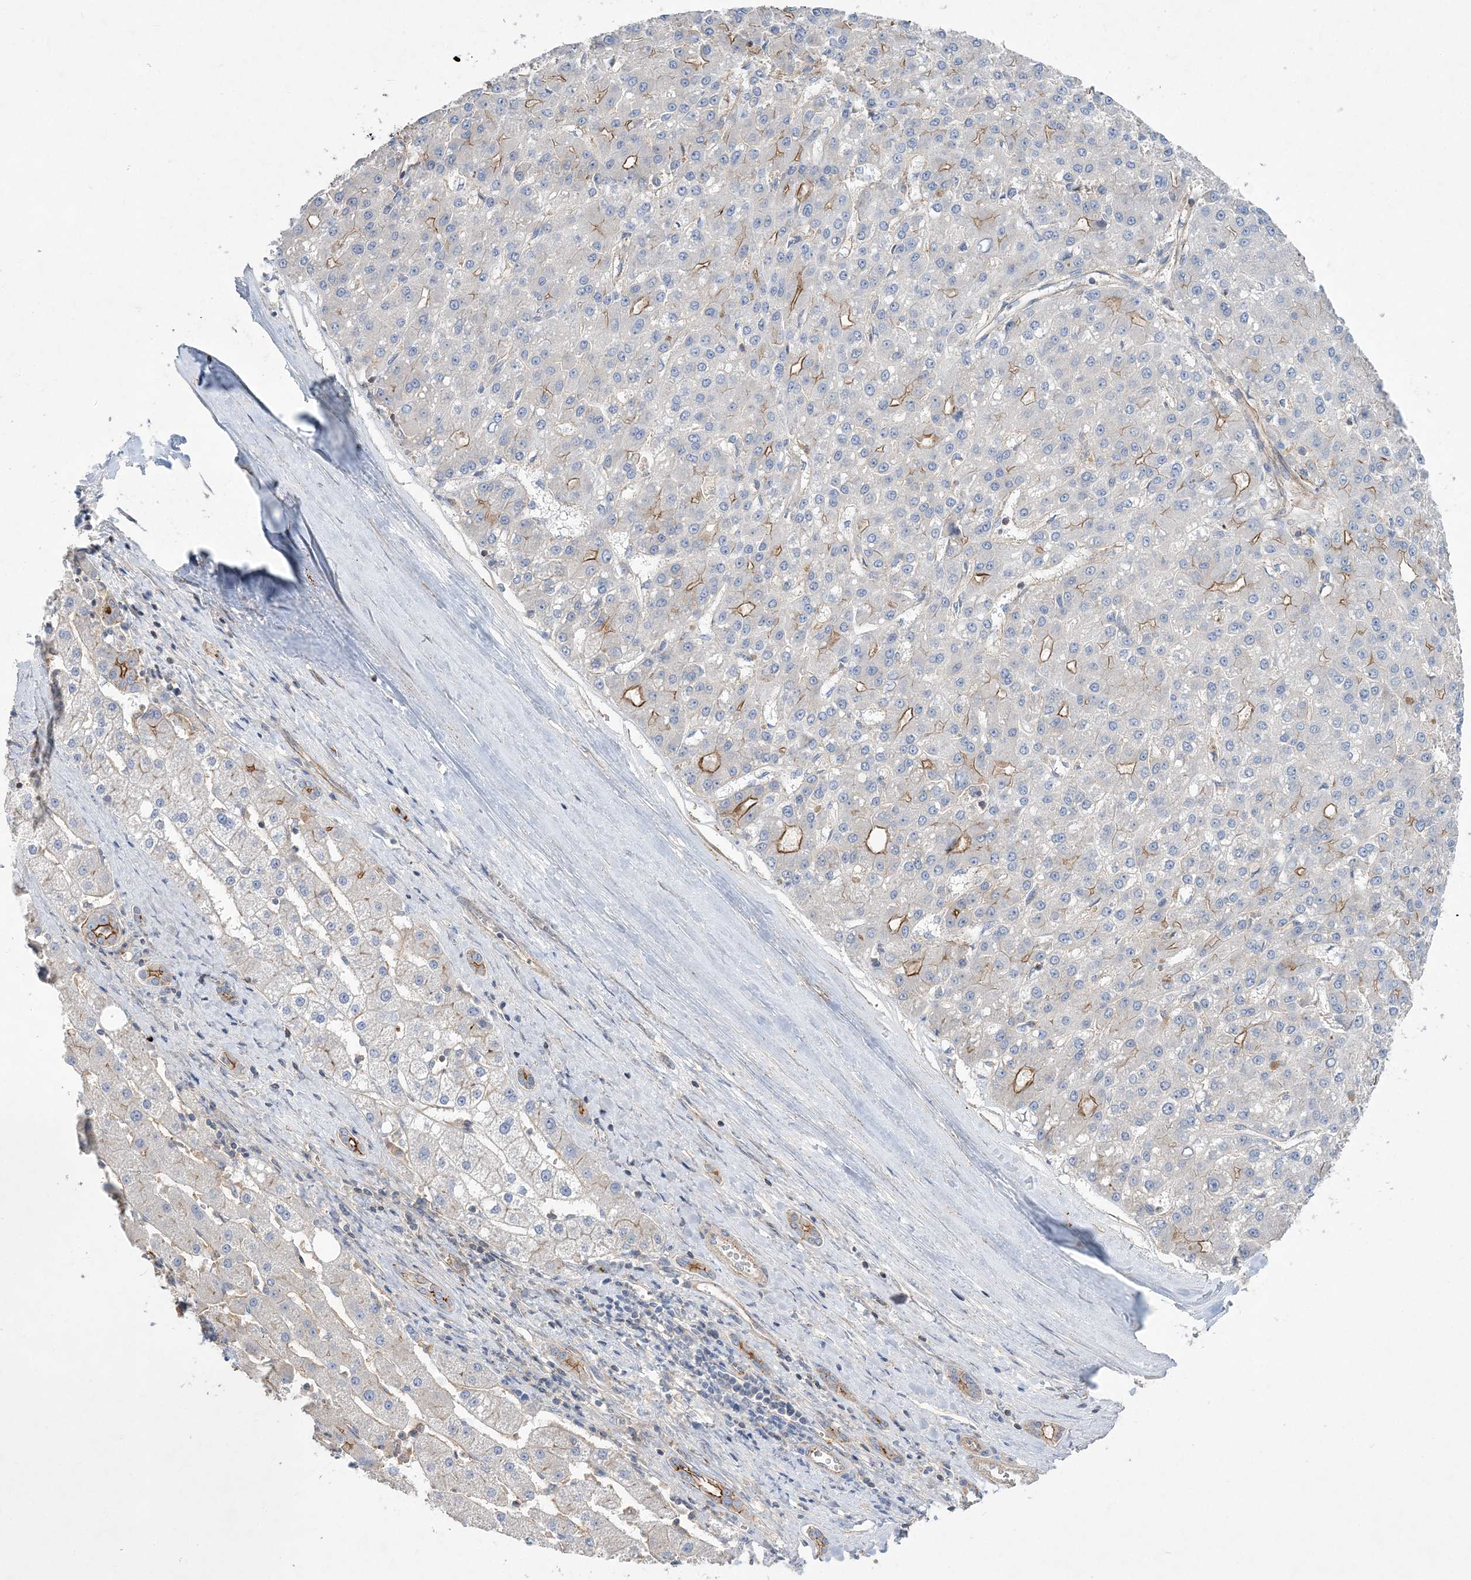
{"staining": {"intensity": "moderate", "quantity": "<25%", "location": "cytoplasmic/membranous"}, "tissue": "liver cancer", "cell_type": "Tumor cells", "image_type": "cancer", "snomed": [{"axis": "morphology", "description": "Carcinoma, Hepatocellular, NOS"}, {"axis": "topography", "description": "Liver"}], "caption": "Liver cancer (hepatocellular carcinoma) was stained to show a protein in brown. There is low levels of moderate cytoplasmic/membranous positivity in about <25% of tumor cells.", "gene": "PIGC", "patient": {"sex": "male", "age": 67}}